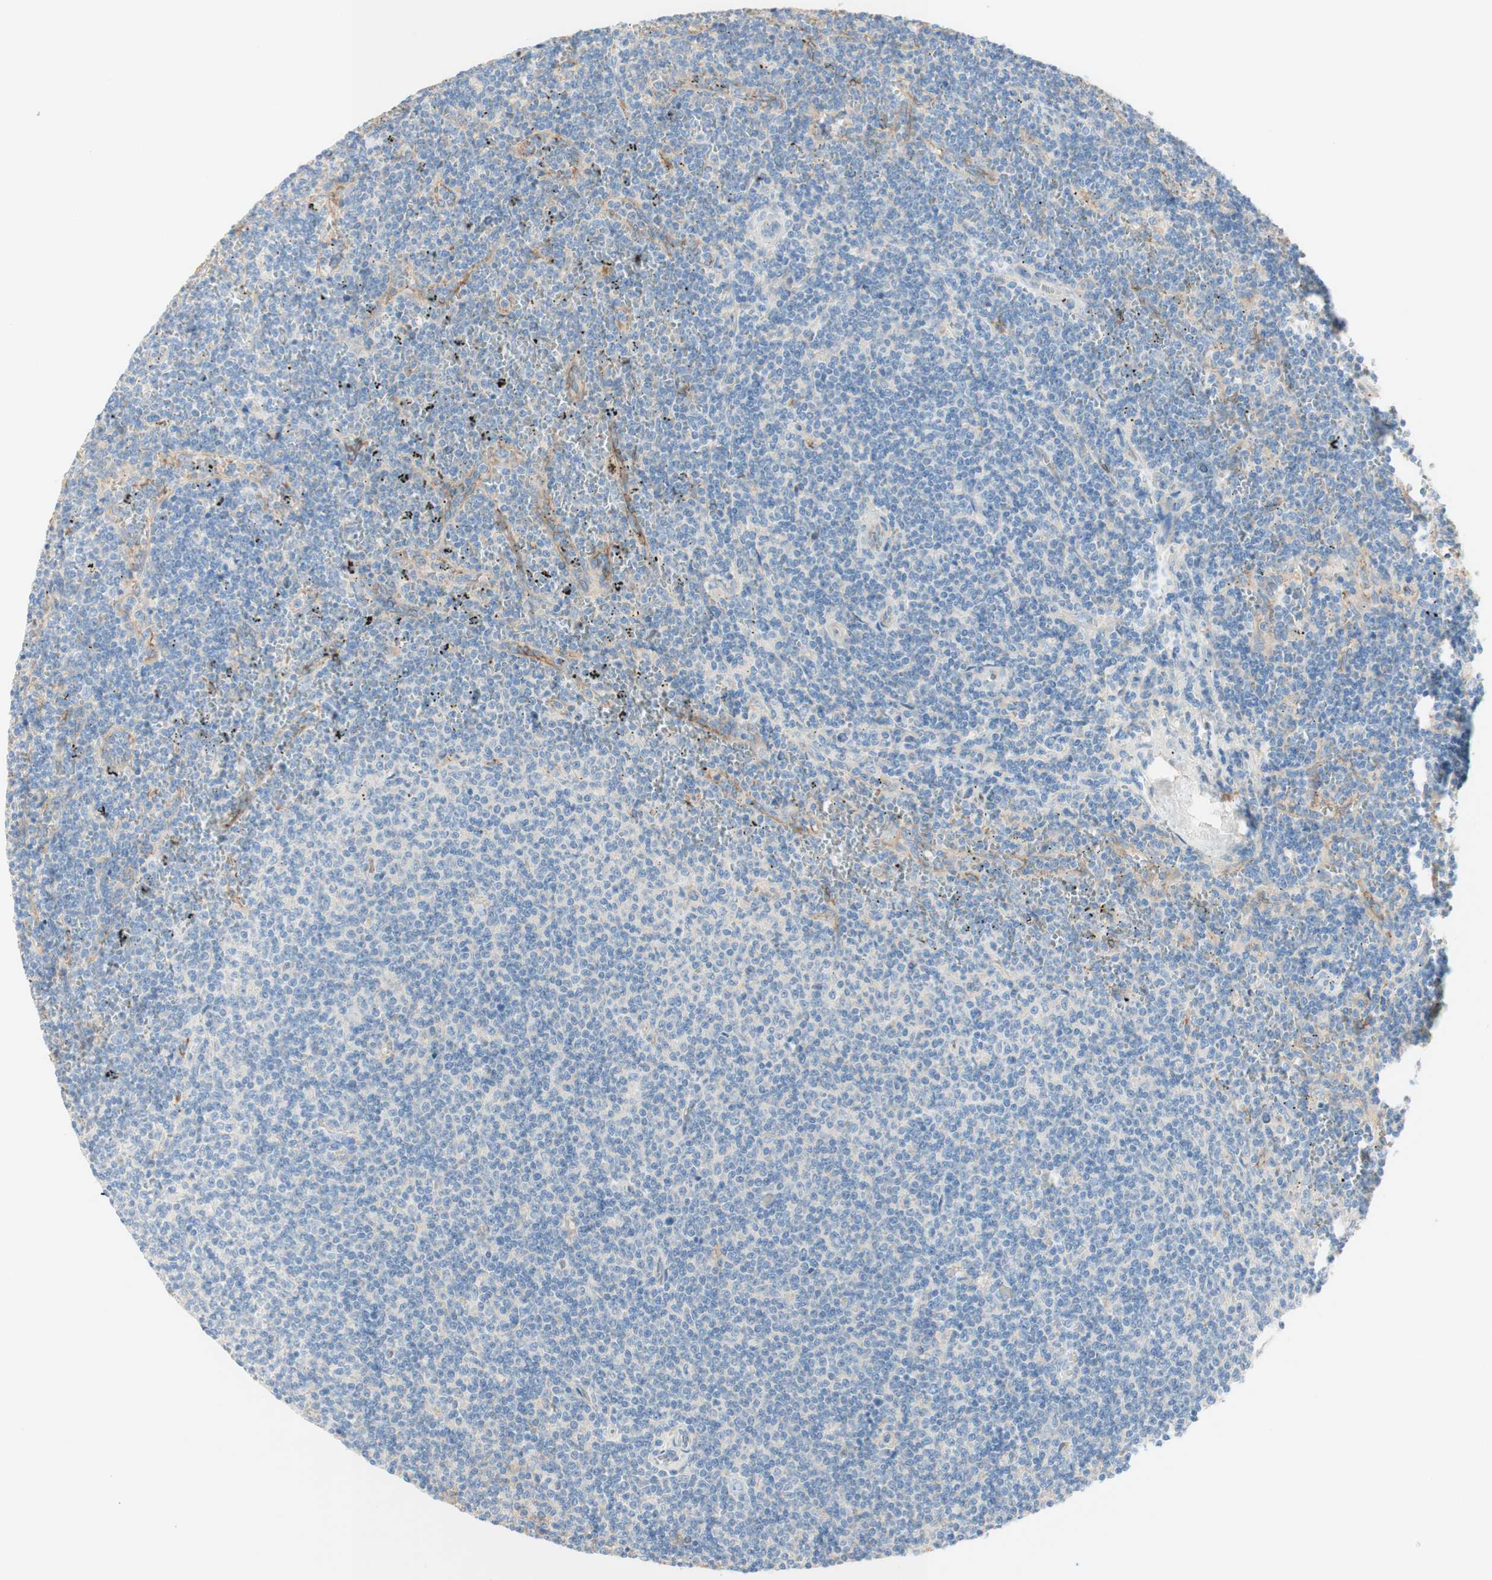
{"staining": {"intensity": "negative", "quantity": "none", "location": "none"}, "tissue": "lymphoma", "cell_type": "Tumor cells", "image_type": "cancer", "snomed": [{"axis": "morphology", "description": "Malignant lymphoma, non-Hodgkin's type, Low grade"}, {"axis": "topography", "description": "Spleen"}], "caption": "Protein analysis of lymphoma displays no significant expression in tumor cells.", "gene": "KNG1", "patient": {"sex": "female", "age": 50}}